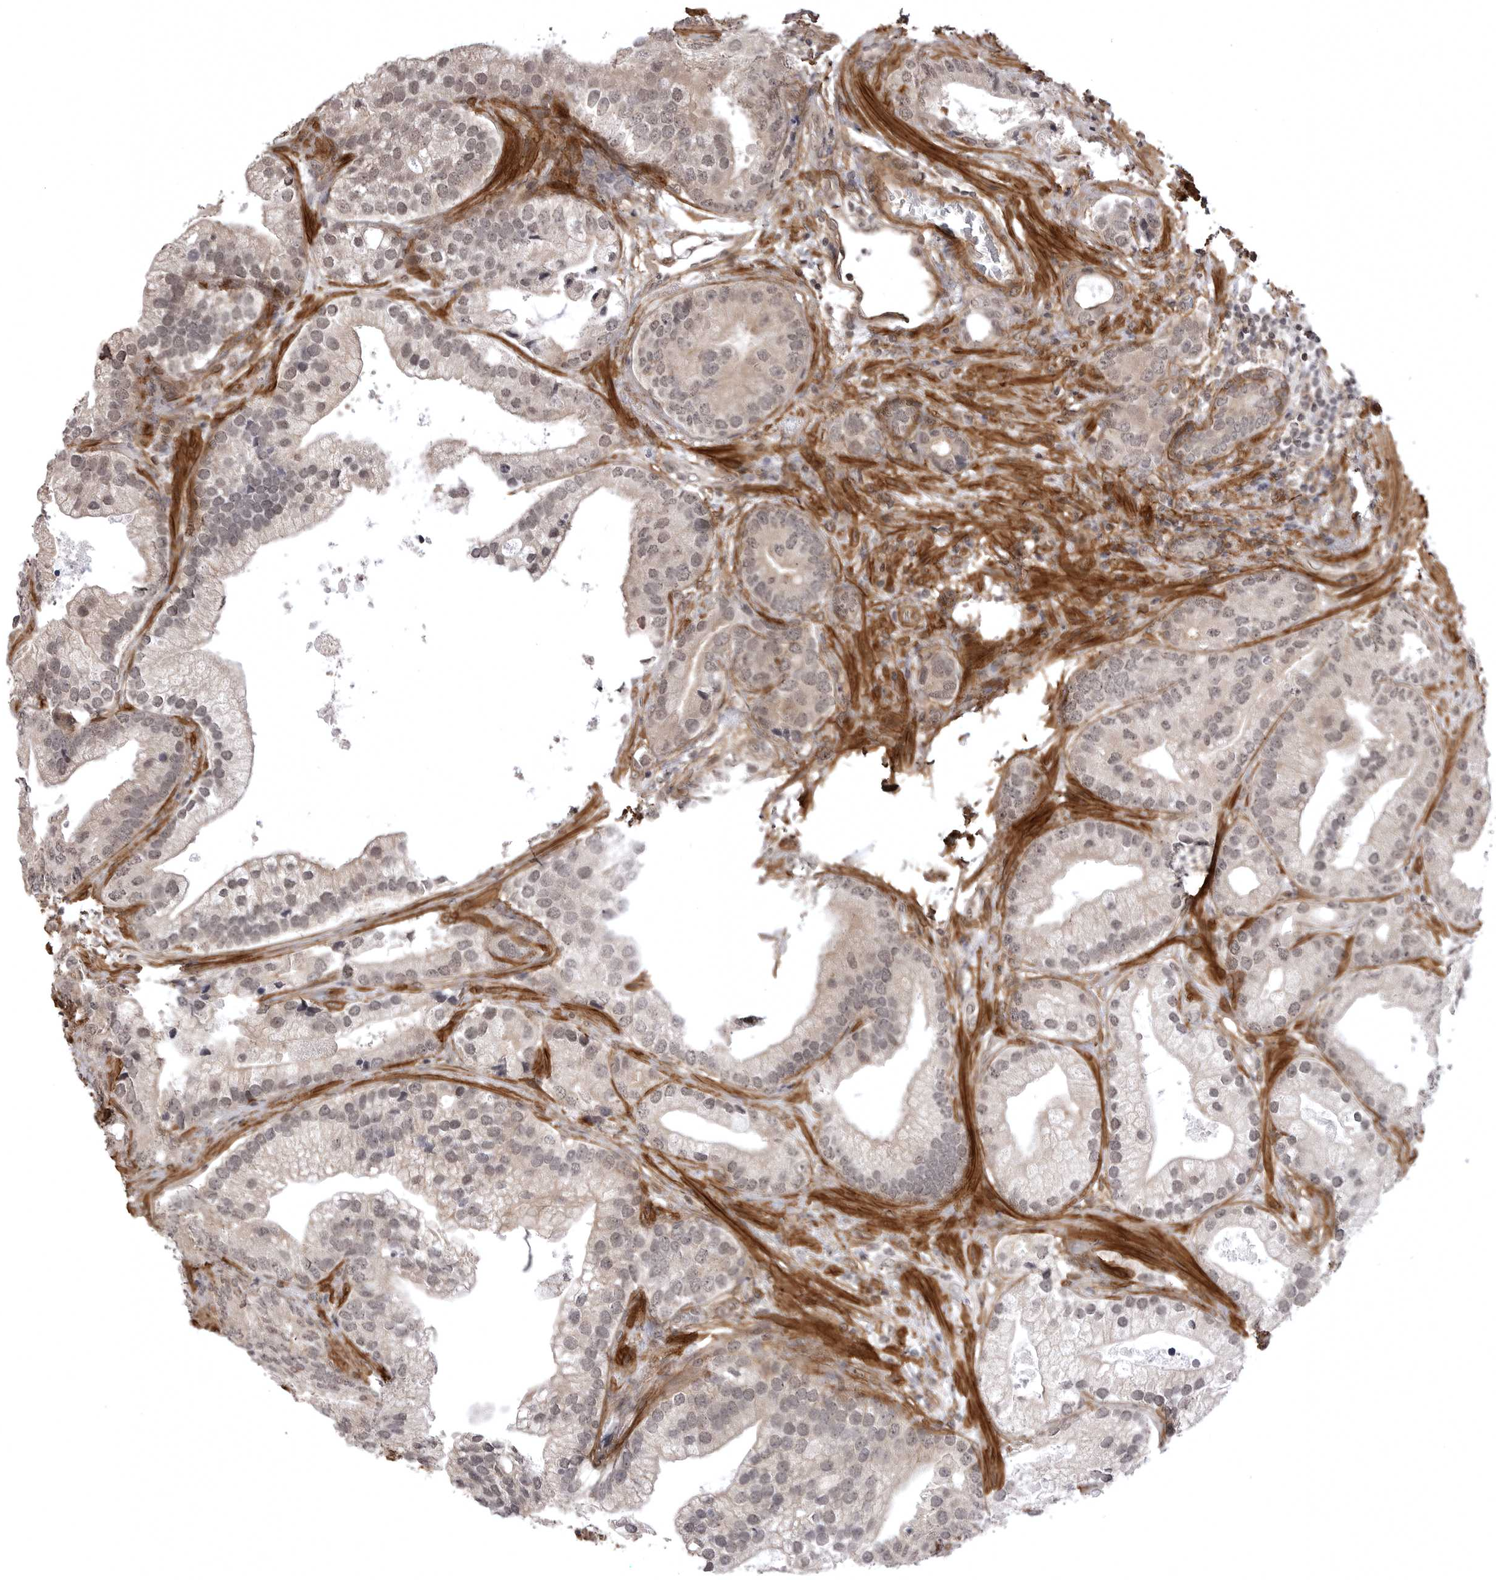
{"staining": {"intensity": "weak", "quantity": "<25%", "location": "nuclear"}, "tissue": "prostate cancer", "cell_type": "Tumor cells", "image_type": "cancer", "snomed": [{"axis": "morphology", "description": "Adenocarcinoma, High grade"}, {"axis": "topography", "description": "Prostate"}], "caption": "A high-resolution histopathology image shows immunohistochemistry staining of prostate cancer, which demonstrates no significant positivity in tumor cells.", "gene": "SORBS1", "patient": {"sex": "male", "age": 70}}